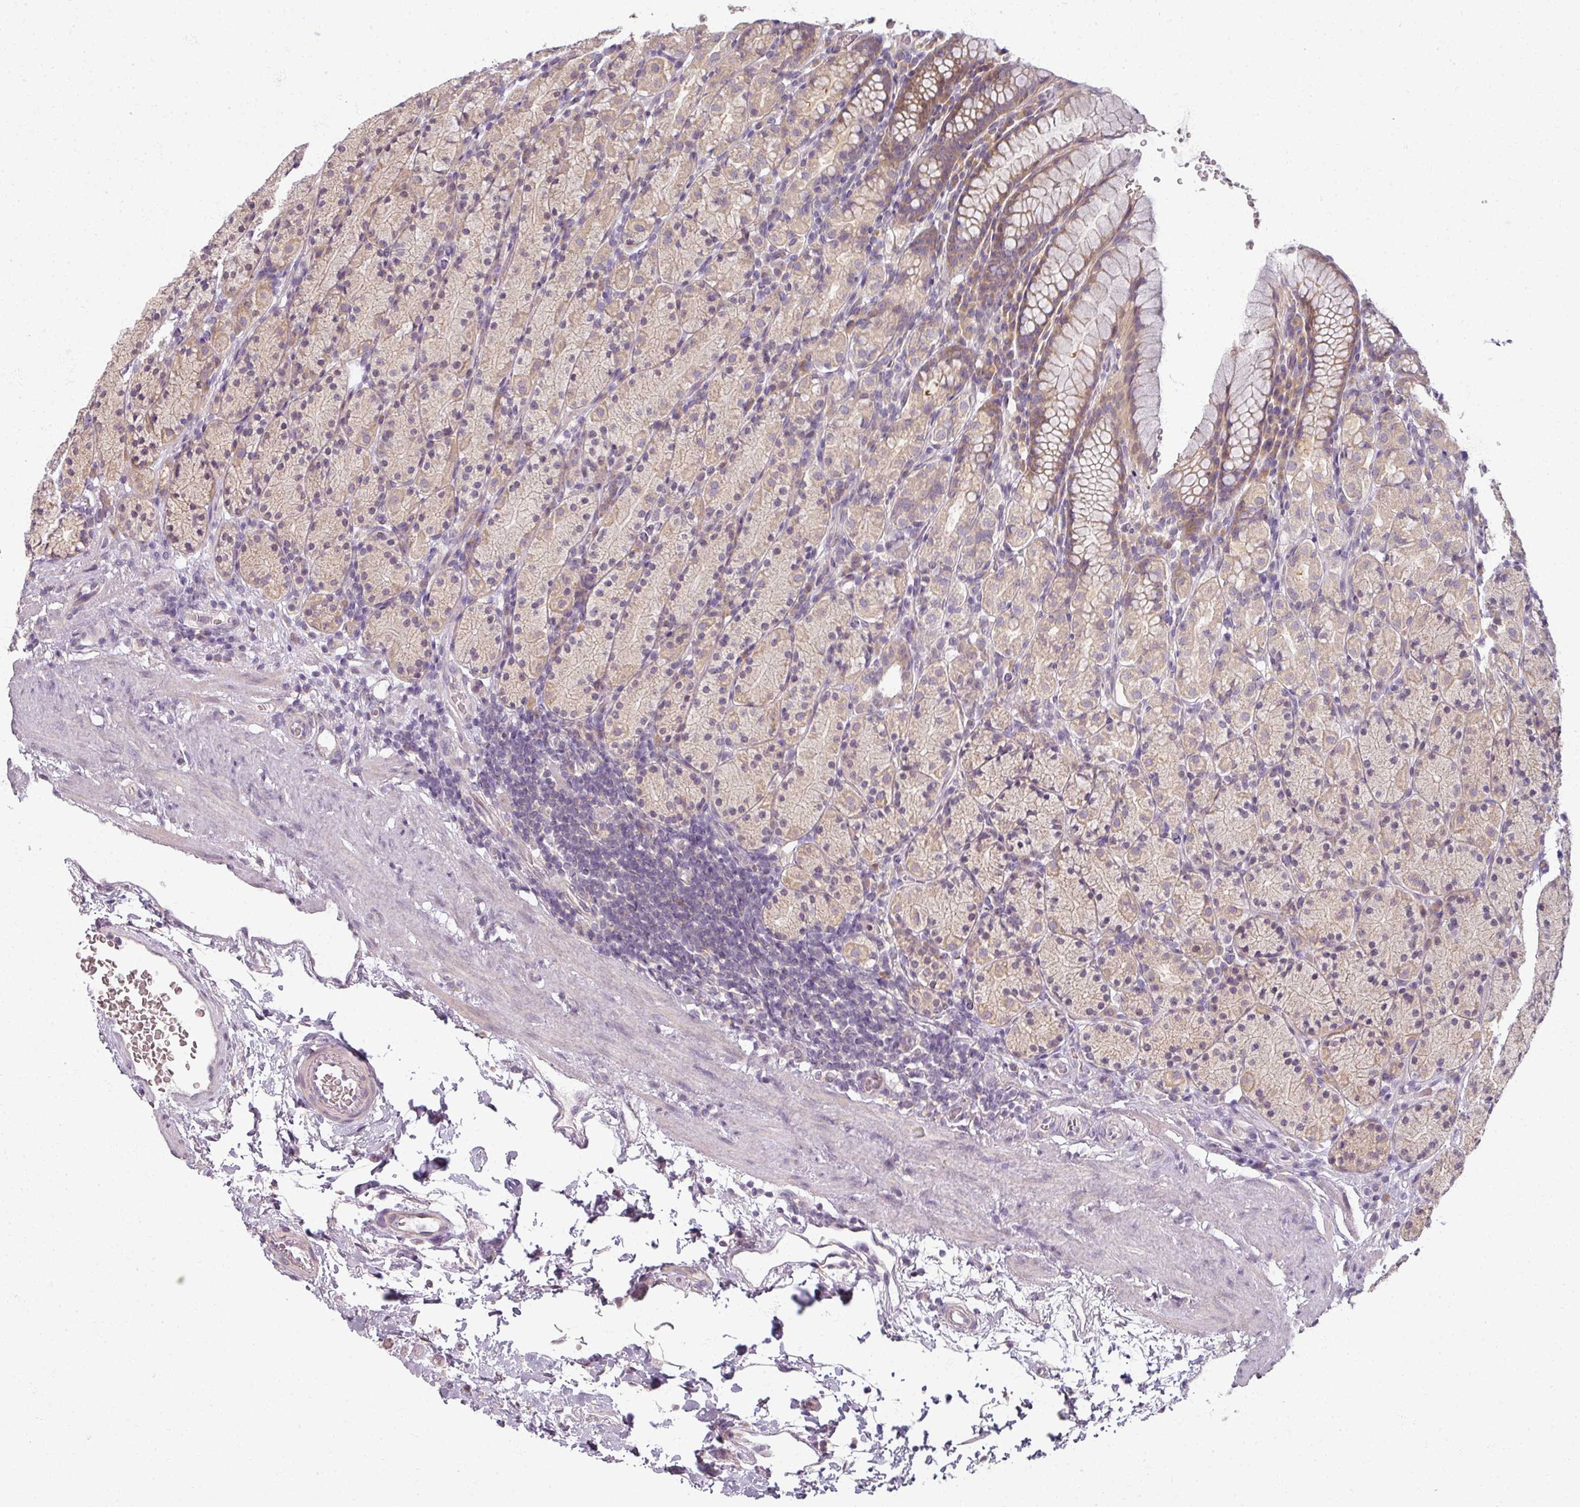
{"staining": {"intensity": "moderate", "quantity": "25%-75%", "location": "cytoplasmic/membranous"}, "tissue": "stomach", "cell_type": "Glandular cells", "image_type": "normal", "snomed": [{"axis": "morphology", "description": "Normal tissue, NOS"}, {"axis": "topography", "description": "Stomach, upper"}, {"axis": "topography", "description": "Stomach"}], "caption": "A medium amount of moderate cytoplasmic/membranous positivity is appreciated in about 25%-75% of glandular cells in normal stomach.", "gene": "MYMK", "patient": {"sex": "male", "age": 62}}